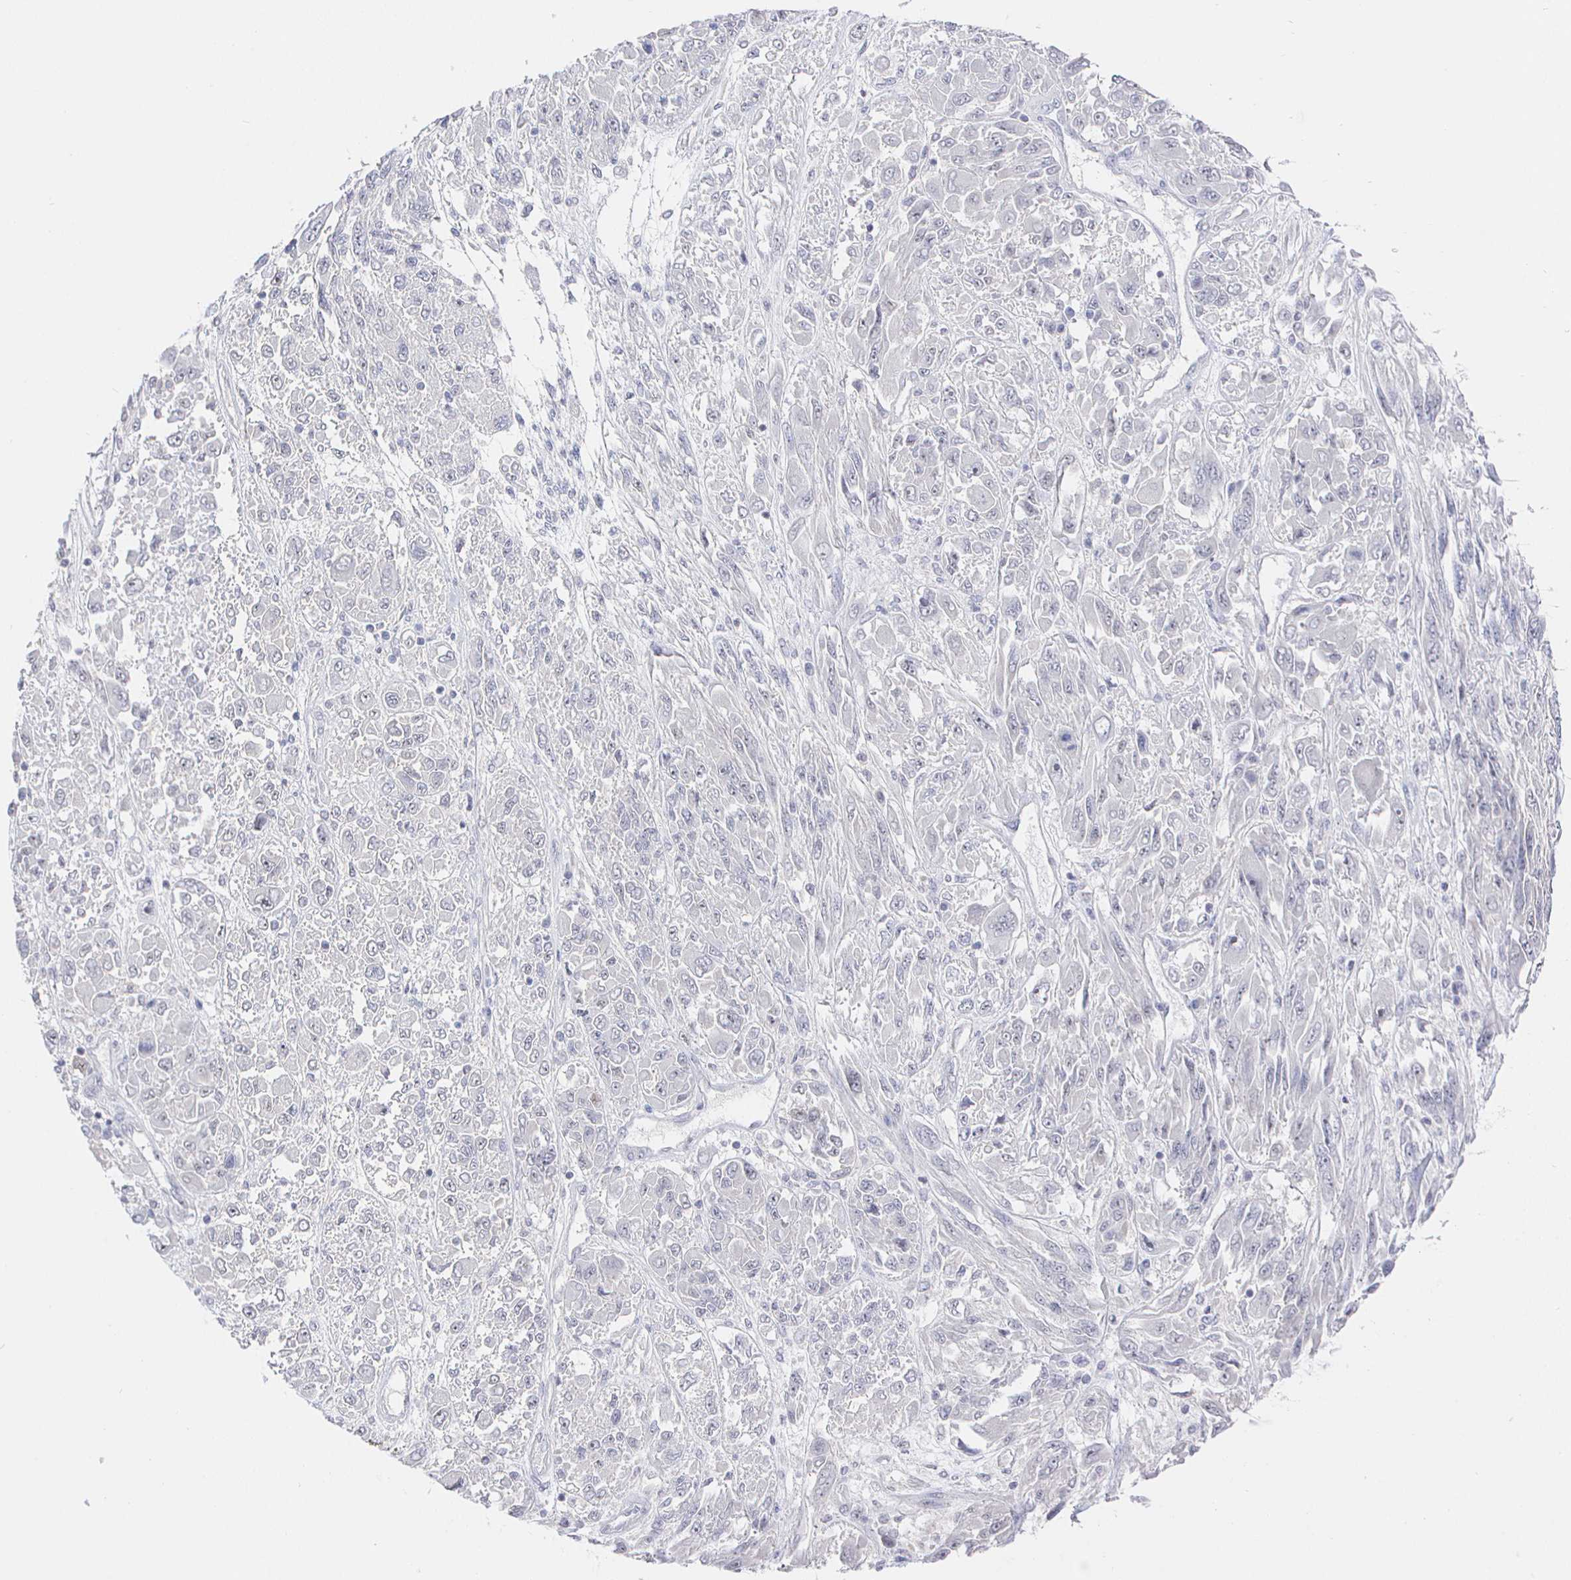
{"staining": {"intensity": "negative", "quantity": "none", "location": "none"}, "tissue": "melanoma", "cell_type": "Tumor cells", "image_type": "cancer", "snomed": [{"axis": "morphology", "description": "Malignant melanoma, NOS"}, {"axis": "topography", "description": "Skin"}], "caption": "The histopathology image displays no staining of tumor cells in melanoma.", "gene": "LRRC23", "patient": {"sex": "female", "age": 91}}